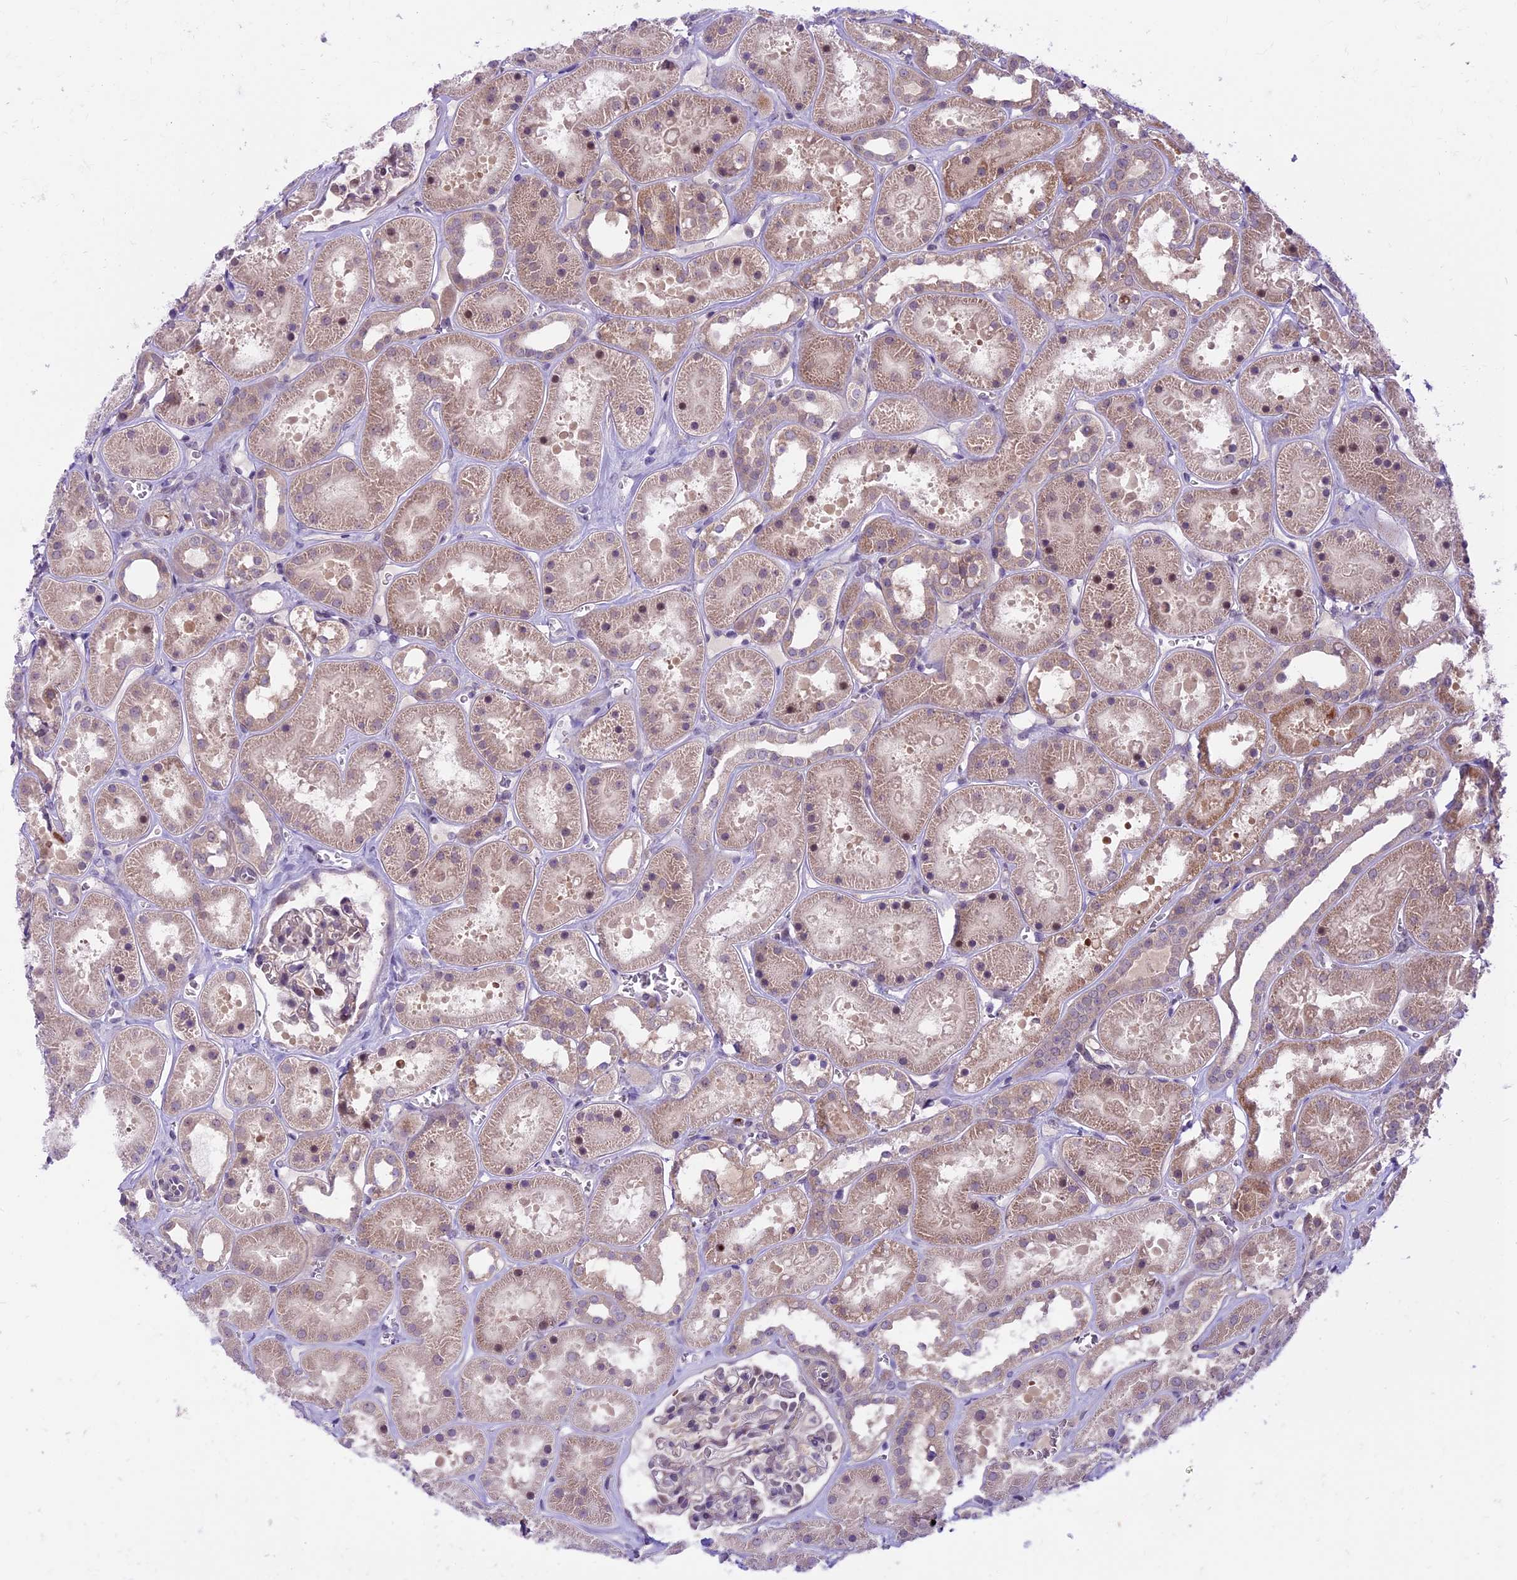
{"staining": {"intensity": "weak", "quantity": "<25%", "location": "cytoplasmic/membranous,nuclear"}, "tissue": "kidney", "cell_type": "Cells in glomeruli", "image_type": "normal", "snomed": [{"axis": "morphology", "description": "Normal tissue, NOS"}, {"axis": "topography", "description": "Kidney"}], "caption": "Cells in glomeruli are negative for brown protein staining in benign kidney. (DAB (3,3'-diaminobenzidine) immunohistochemistry (IHC) with hematoxylin counter stain).", "gene": "SPRED1", "patient": {"sex": "female", "age": 41}}